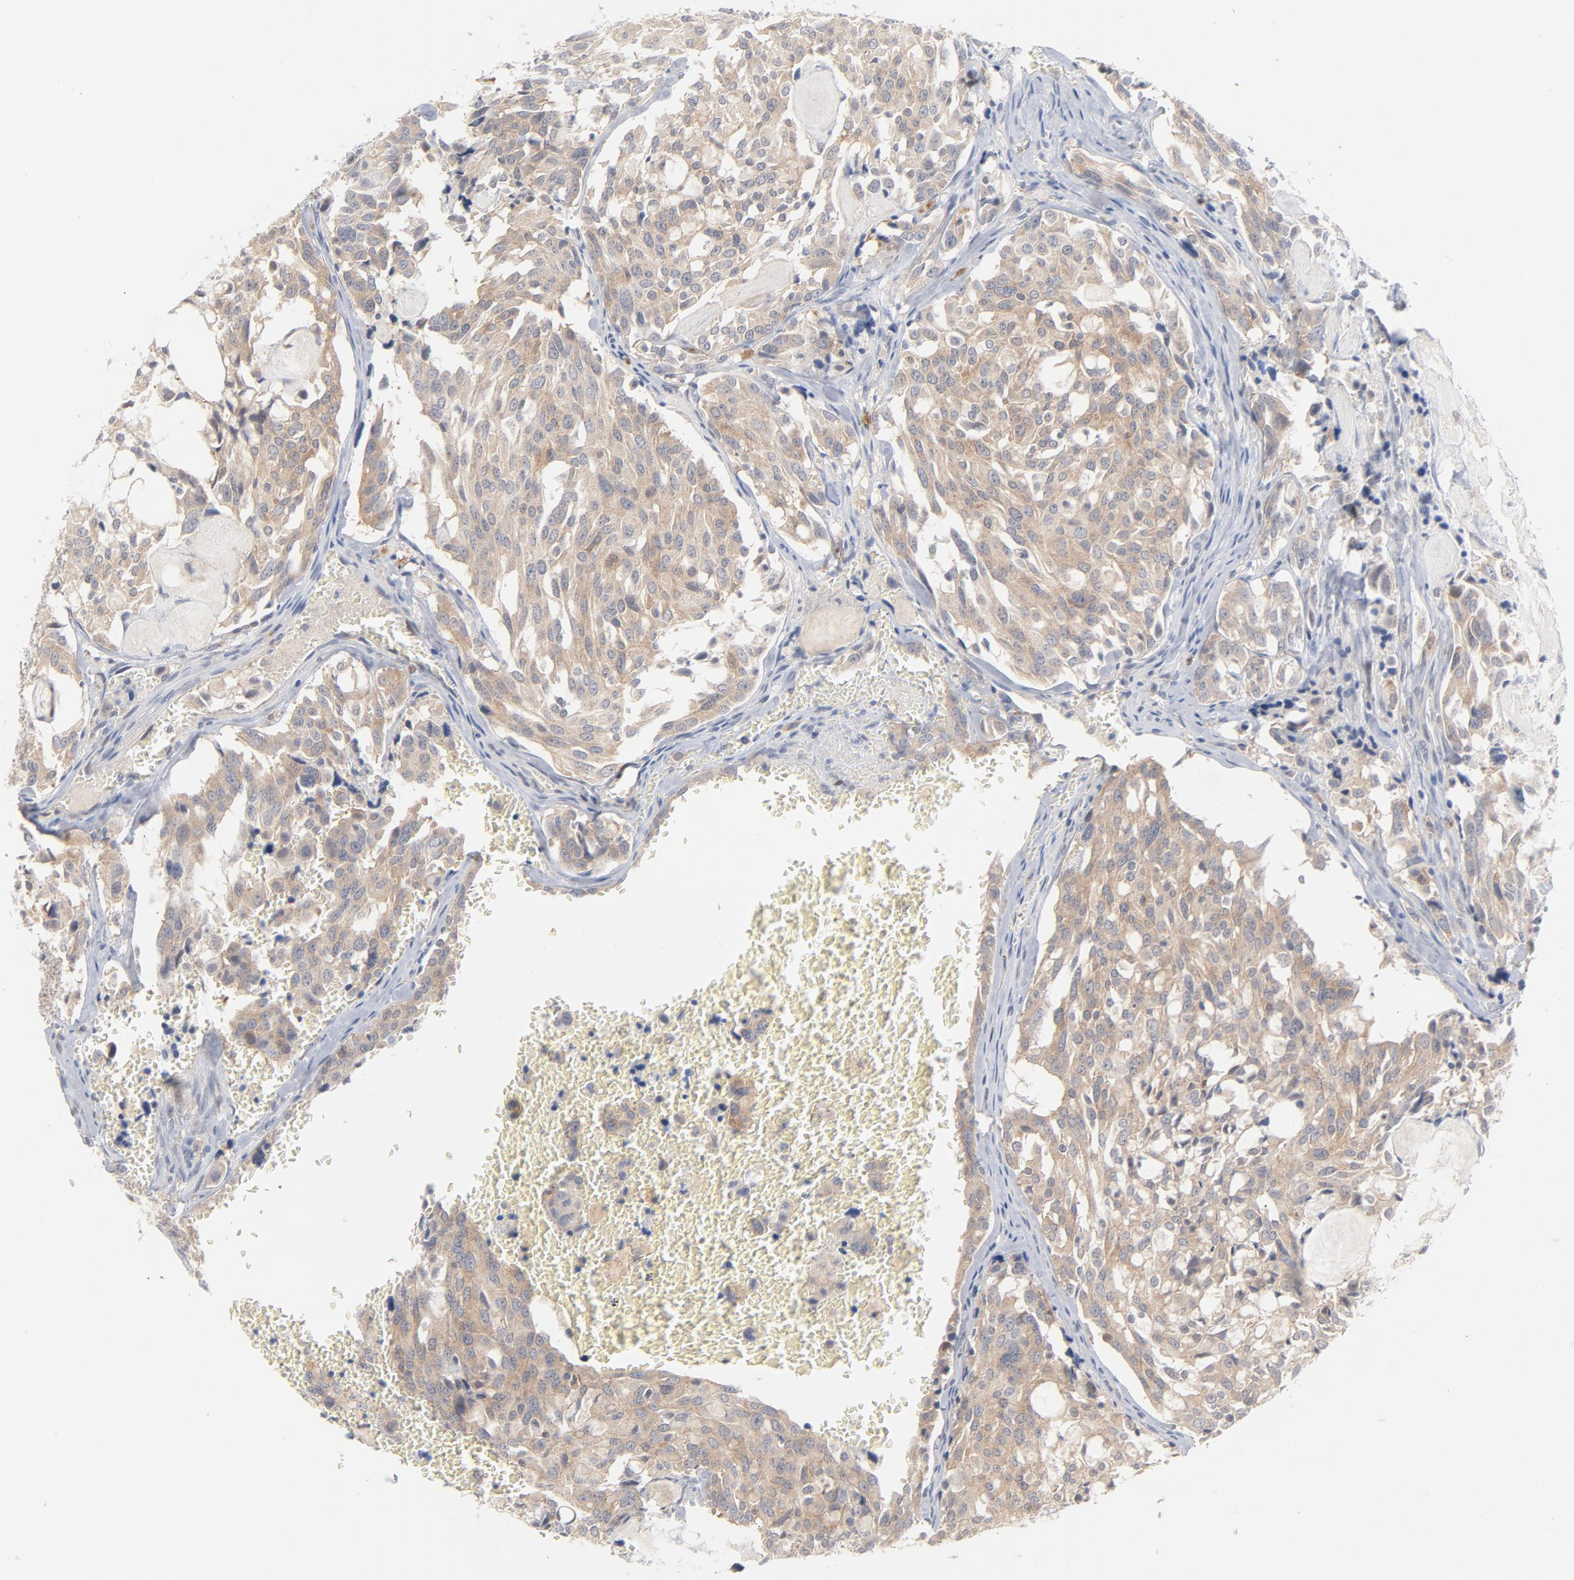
{"staining": {"intensity": "weak", "quantity": "25%-75%", "location": "cytoplasmic/membranous"}, "tissue": "thyroid cancer", "cell_type": "Tumor cells", "image_type": "cancer", "snomed": [{"axis": "morphology", "description": "Carcinoma, NOS"}, {"axis": "morphology", "description": "Carcinoid, malignant, NOS"}, {"axis": "topography", "description": "Thyroid gland"}], "caption": "IHC (DAB (3,3'-diaminobenzidine)) staining of carcinoma (thyroid) demonstrates weak cytoplasmic/membranous protein positivity in approximately 25%-75% of tumor cells.", "gene": "UBL4A", "patient": {"sex": "male", "age": 33}}